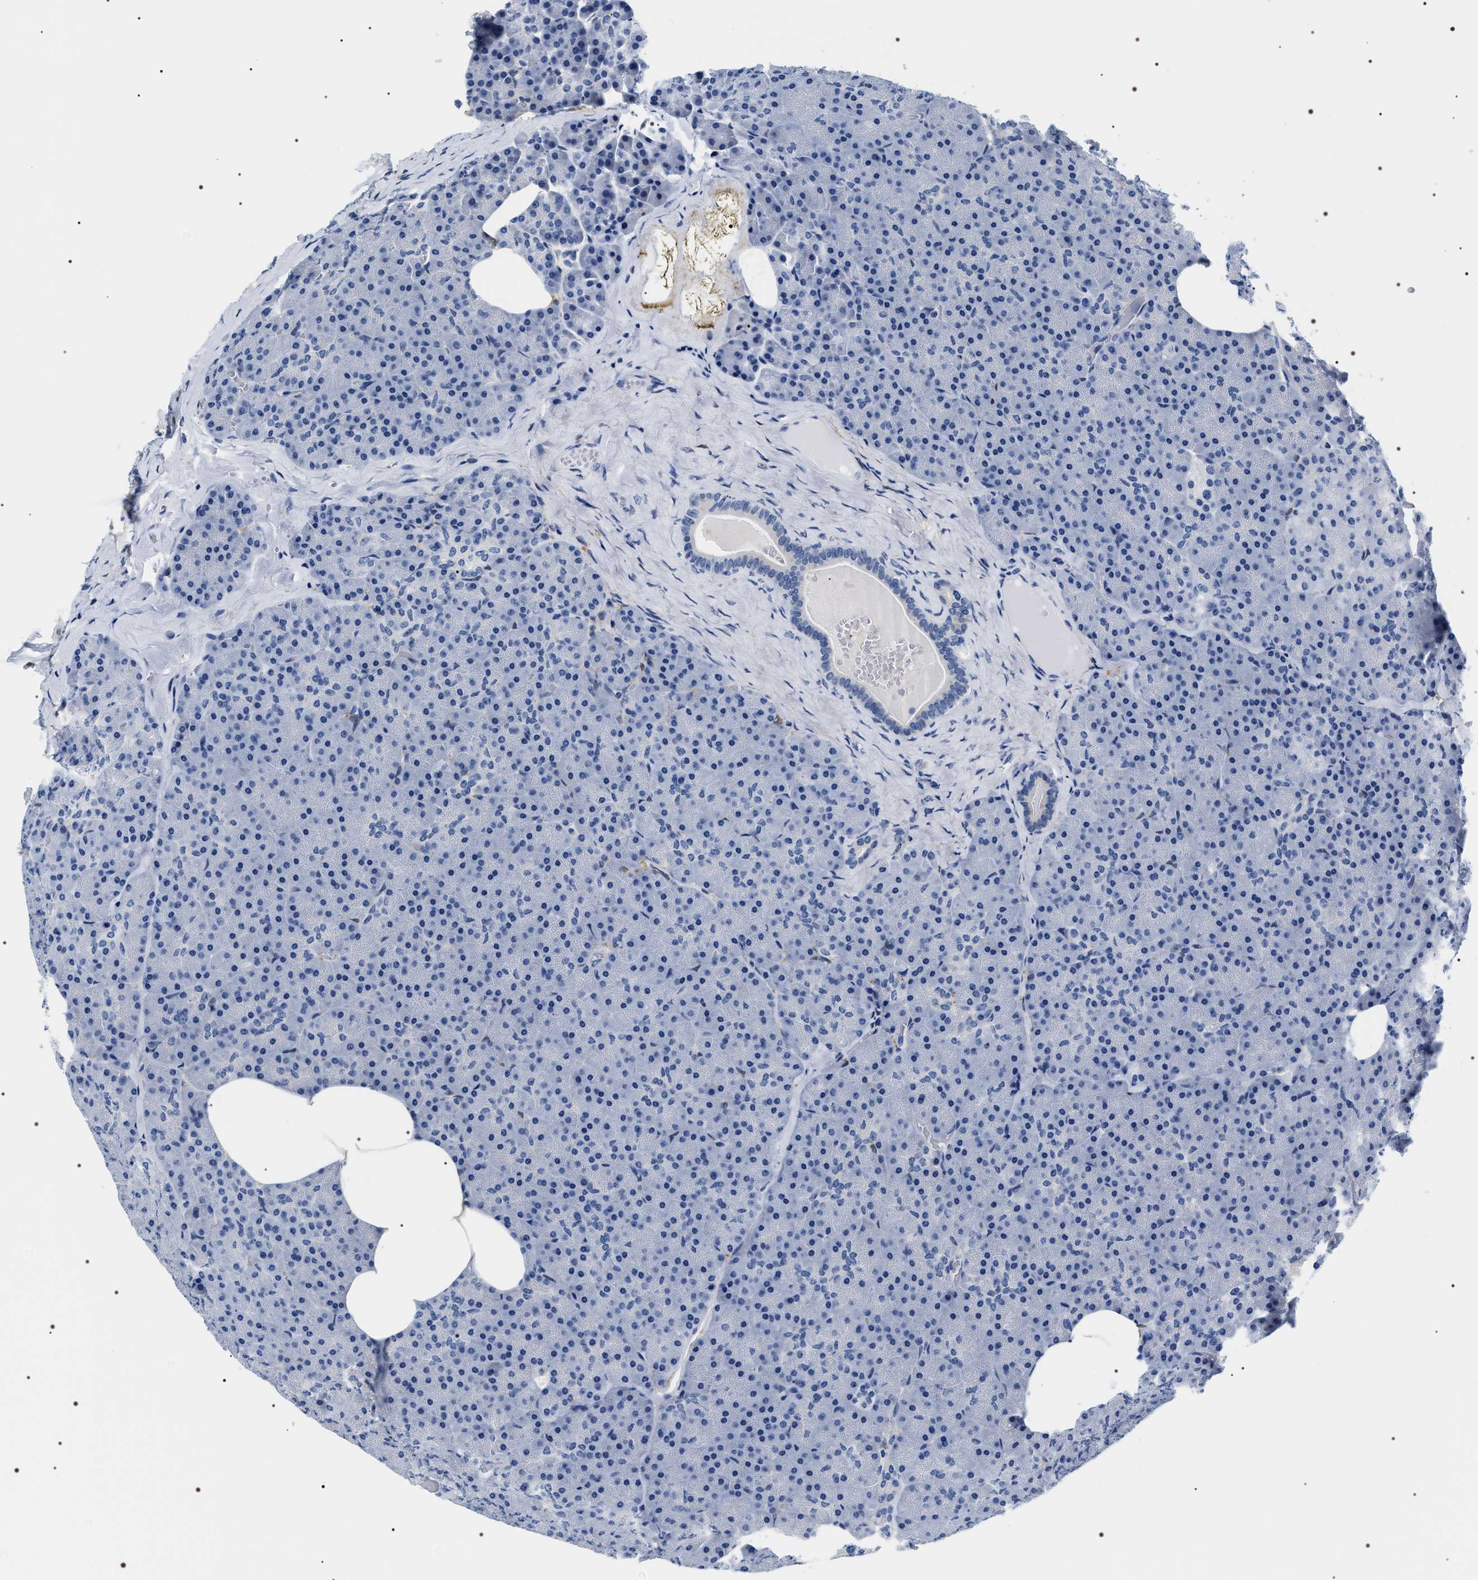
{"staining": {"intensity": "negative", "quantity": "none", "location": "none"}, "tissue": "pancreas", "cell_type": "Exocrine glandular cells", "image_type": "normal", "snomed": [{"axis": "morphology", "description": "Normal tissue, NOS"}, {"axis": "morphology", "description": "Carcinoid, malignant, NOS"}, {"axis": "topography", "description": "Pancreas"}], "caption": "Protein analysis of benign pancreas shows no significant positivity in exocrine glandular cells.", "gene": "ADH4", "patient": {"sex": "female", "age": 35}}